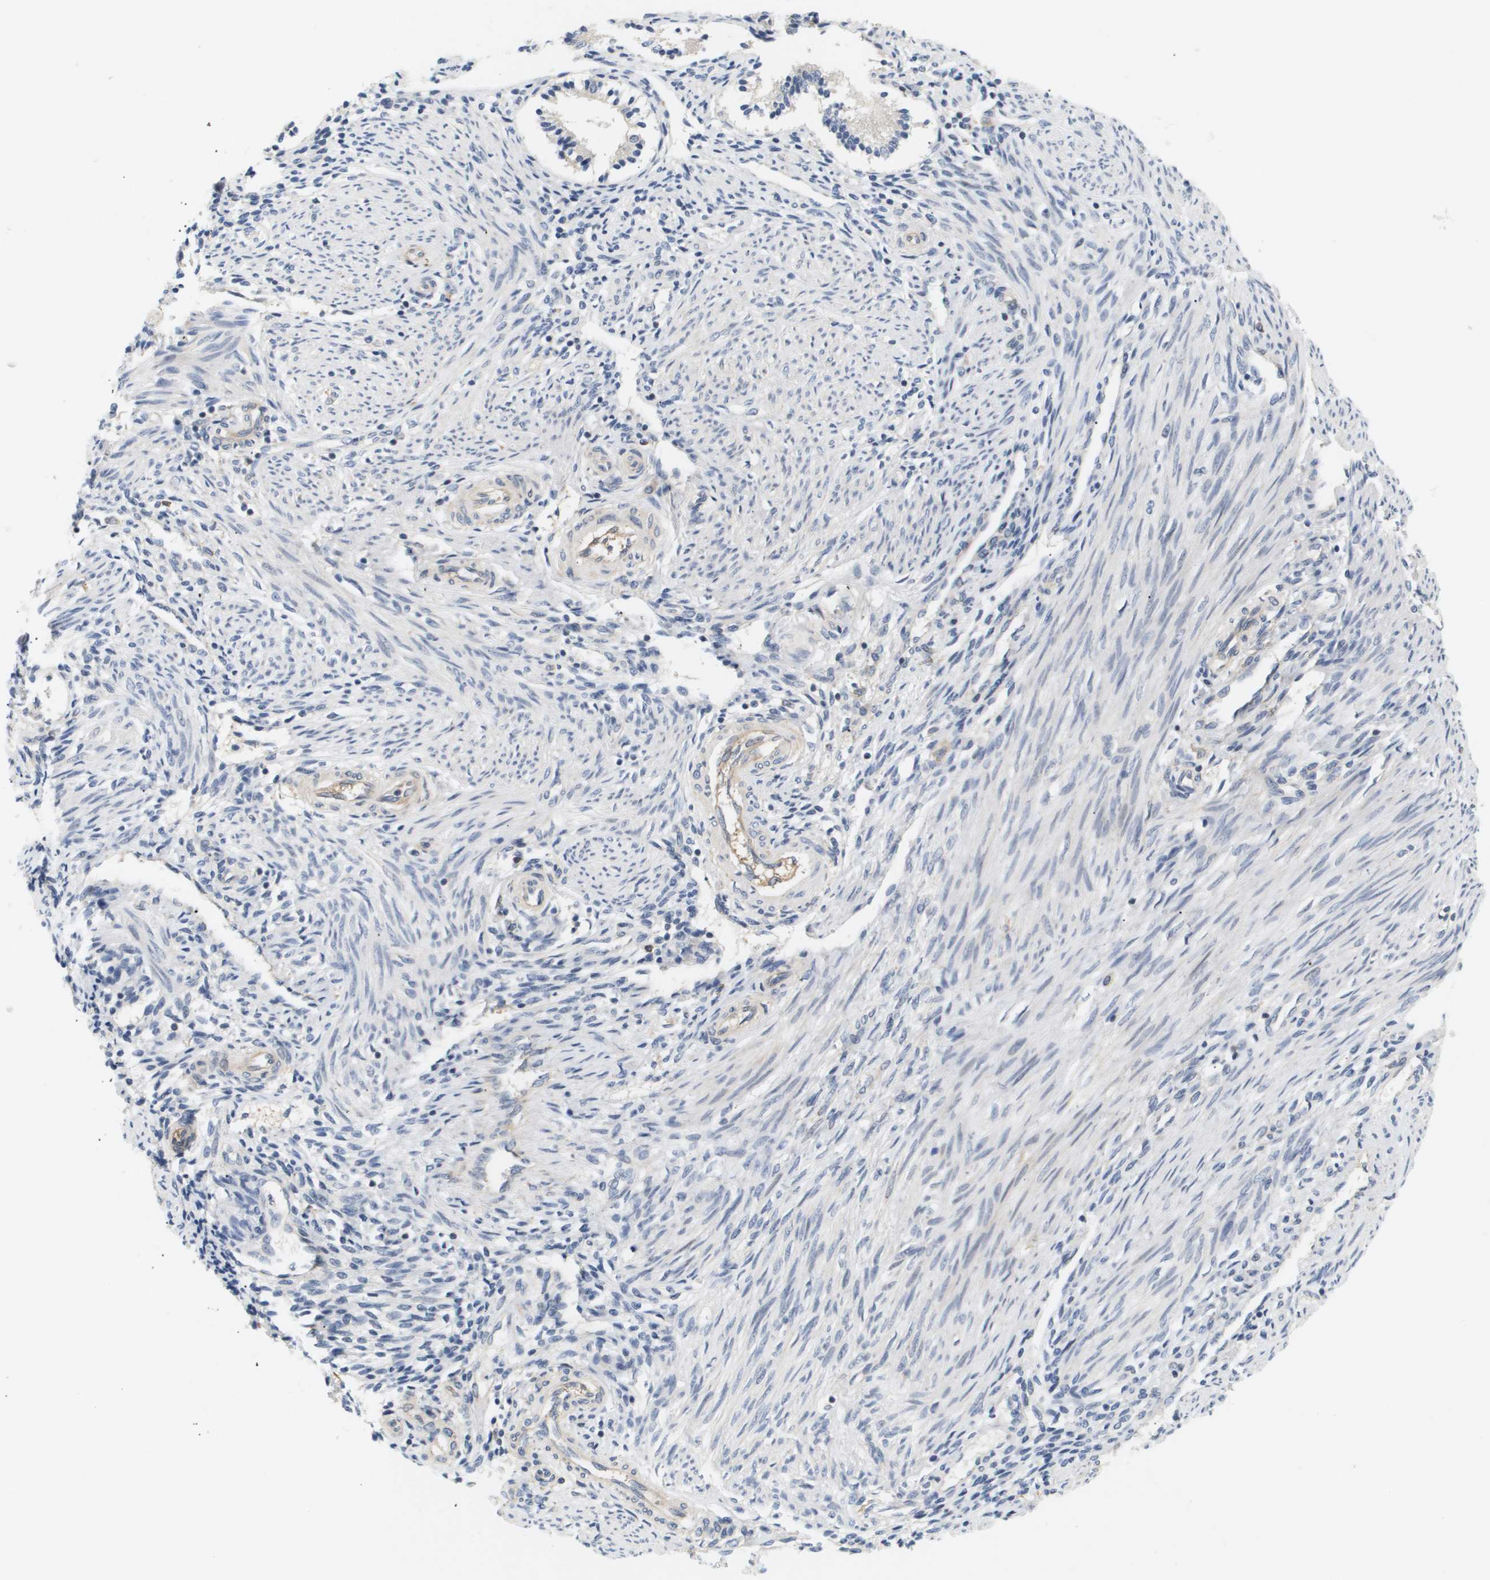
{"staining": {"intensity": "moderate", "quantity": ">75%", "location": "cytoplasmic/membranous"}, "tissue": "endometrium", "cell_type": "Cells in endometrial stroma", "image_type": "normal", "snomed": [{"axis": "morphology", "description": "Normal tissue, NOS"}, {"axis": "topography", "description": "Endometrium"}], "caption": "Cells in endometrial stroma exhibit moderate cytoplasmic/membranous positivity in about >75% of cells in benign endometrium. The protein of interest is shown in brown color, while the nuclei are stained blue.", "gene": "CORO2B", "patient": {"sex": "female", "age": 42}}